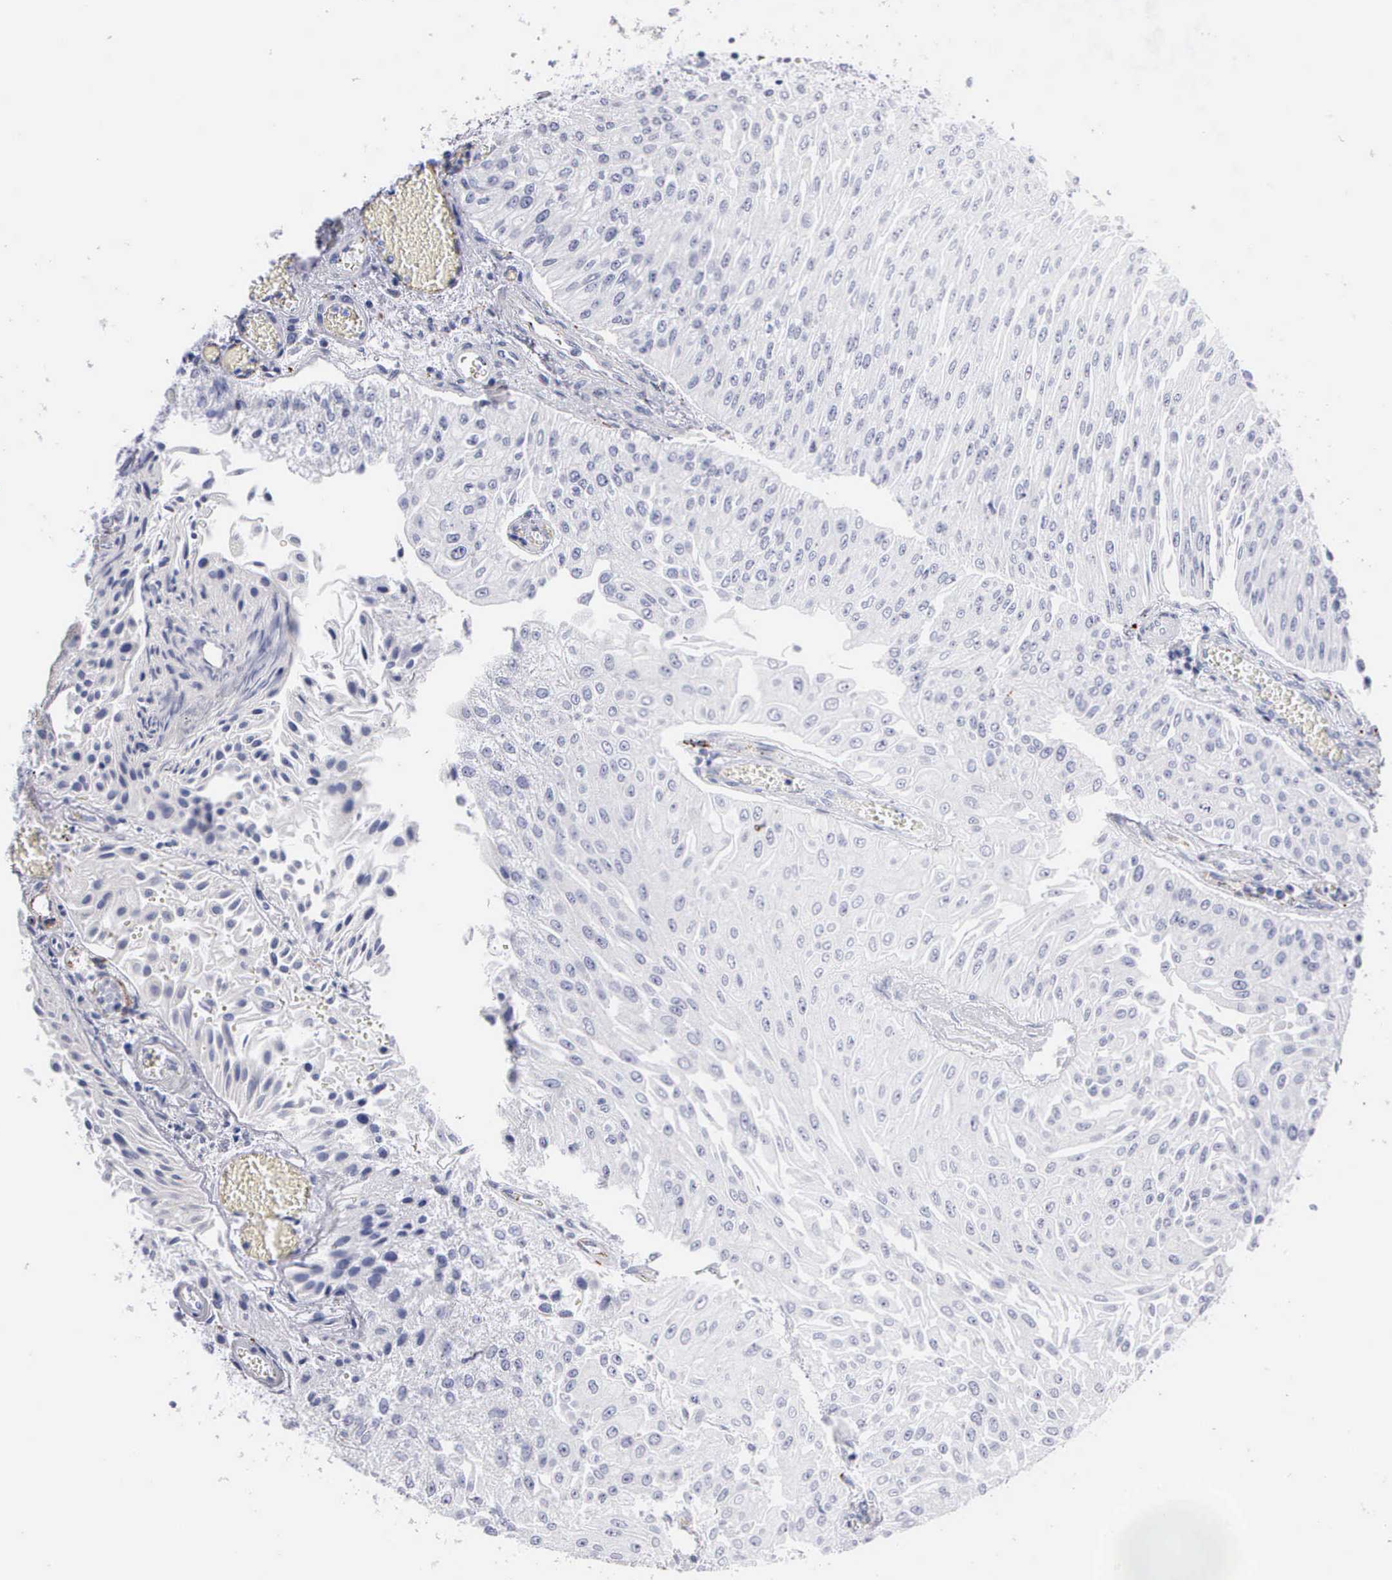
{"staining": {"intensity": "negative", "quantity": "none", "location": "none"}, "tissue": "urothelial cancer", "cell_type": "Tumor cells", "image_type": "cancer", "snomed": [{"axis": "morphology", "description": "Urothelial carcinoma, Low grade"}, {"axis": "topography", "description": "Urinary bladder"}], "caption": "High power microscopy micrograph of an immunohistochemistry (IHC) micrograph of urothelial cancer, revealing no significant expression in tumor cells.", "gene": "CTSL", "patient": {"sex": "male", "age": 86}}